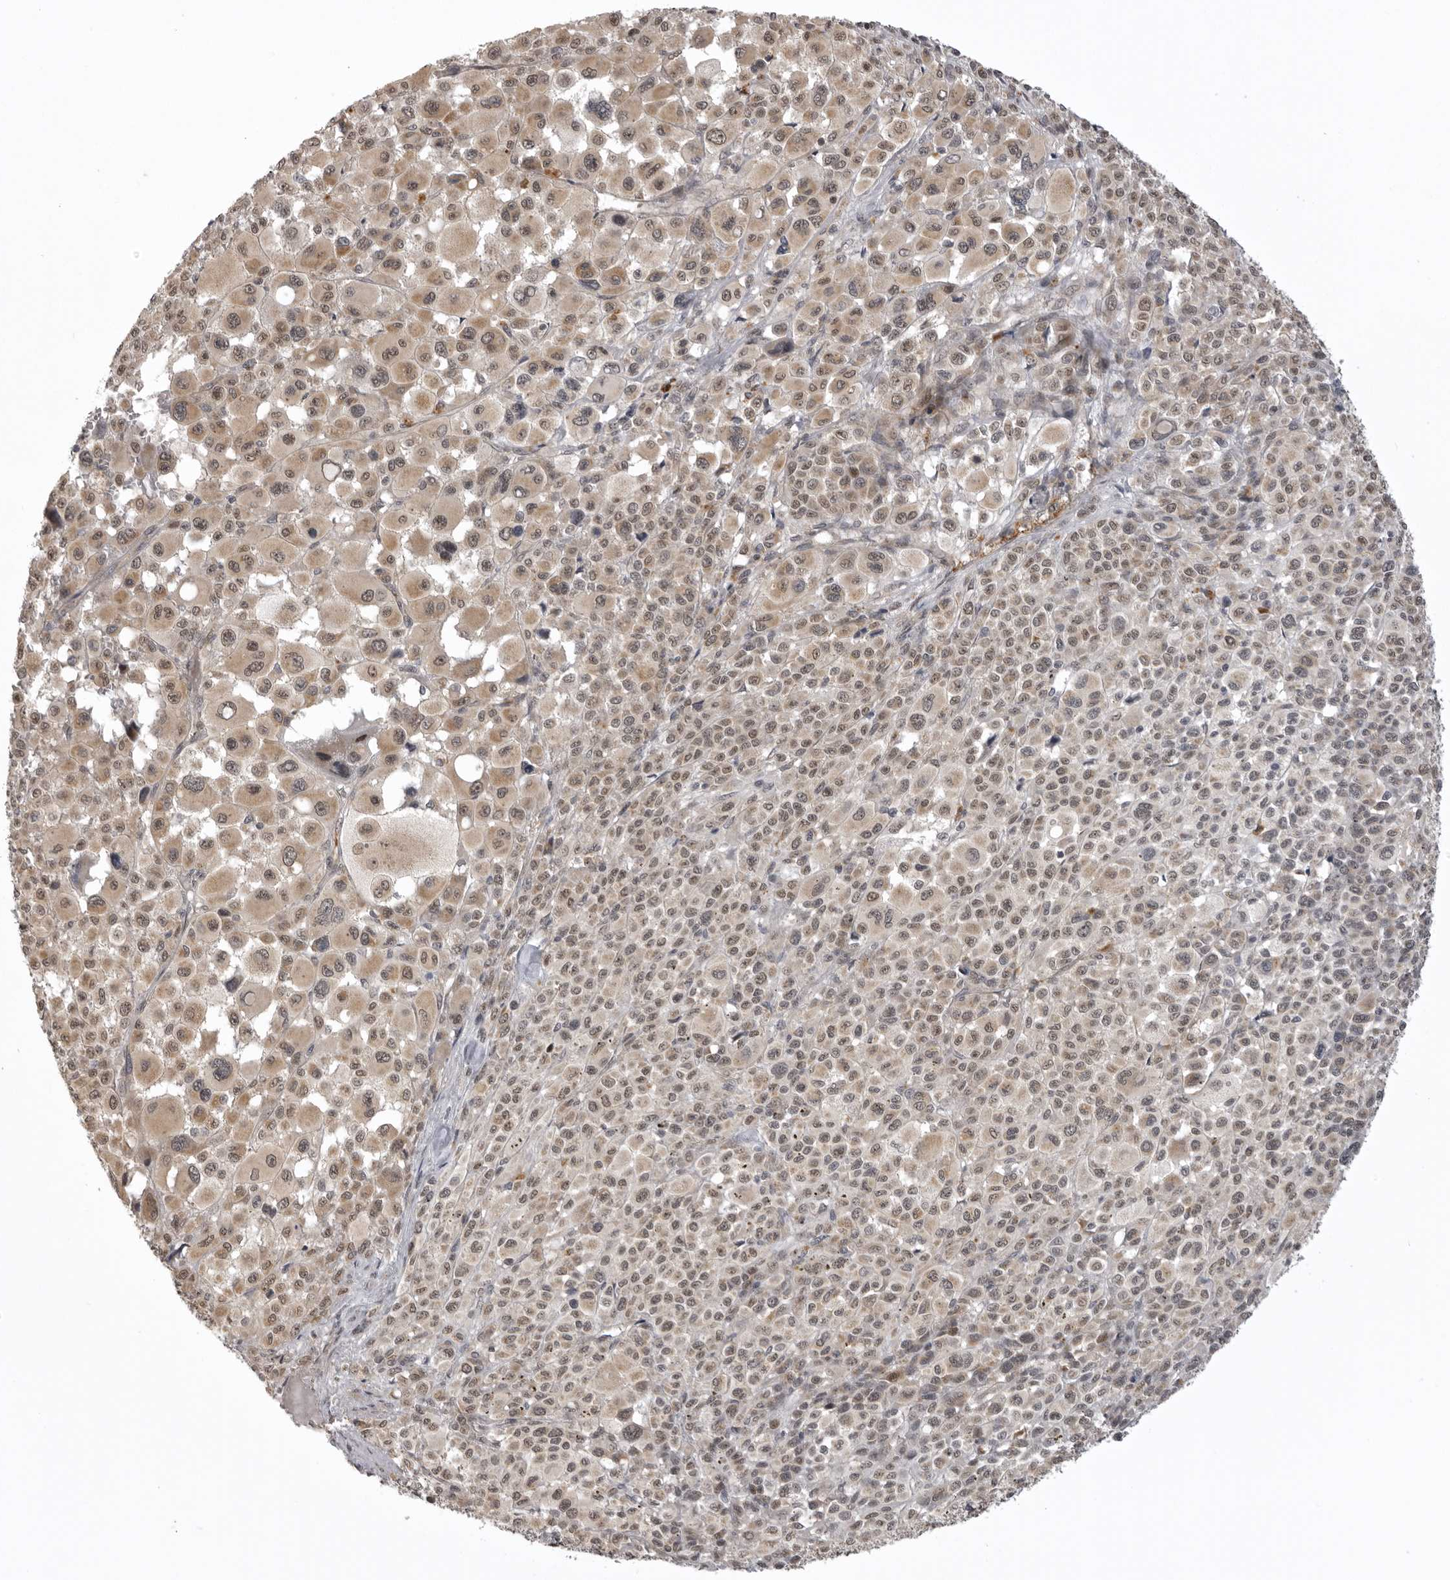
{"staining": {"intensity": "moderate", "quantity": ">75%", "location": "cytoplasmic/membranous,nuclear"}, "tissue": "melanoma", "cell_type": "Tumor cells", "image_type": "cancer", "snomed": [{"axis": "morphology", "description": "Malignant melanoma, Metastatic site"}, {"axis": "topography", "description": "Skin"}], "caption": "A brown stain labels moderate cytoplasmic/membranous and nuclear staining of a protein in melanoma tumor cells.", "gene": "C1orf109", "patient": {"sex": "female", "age": 74}}